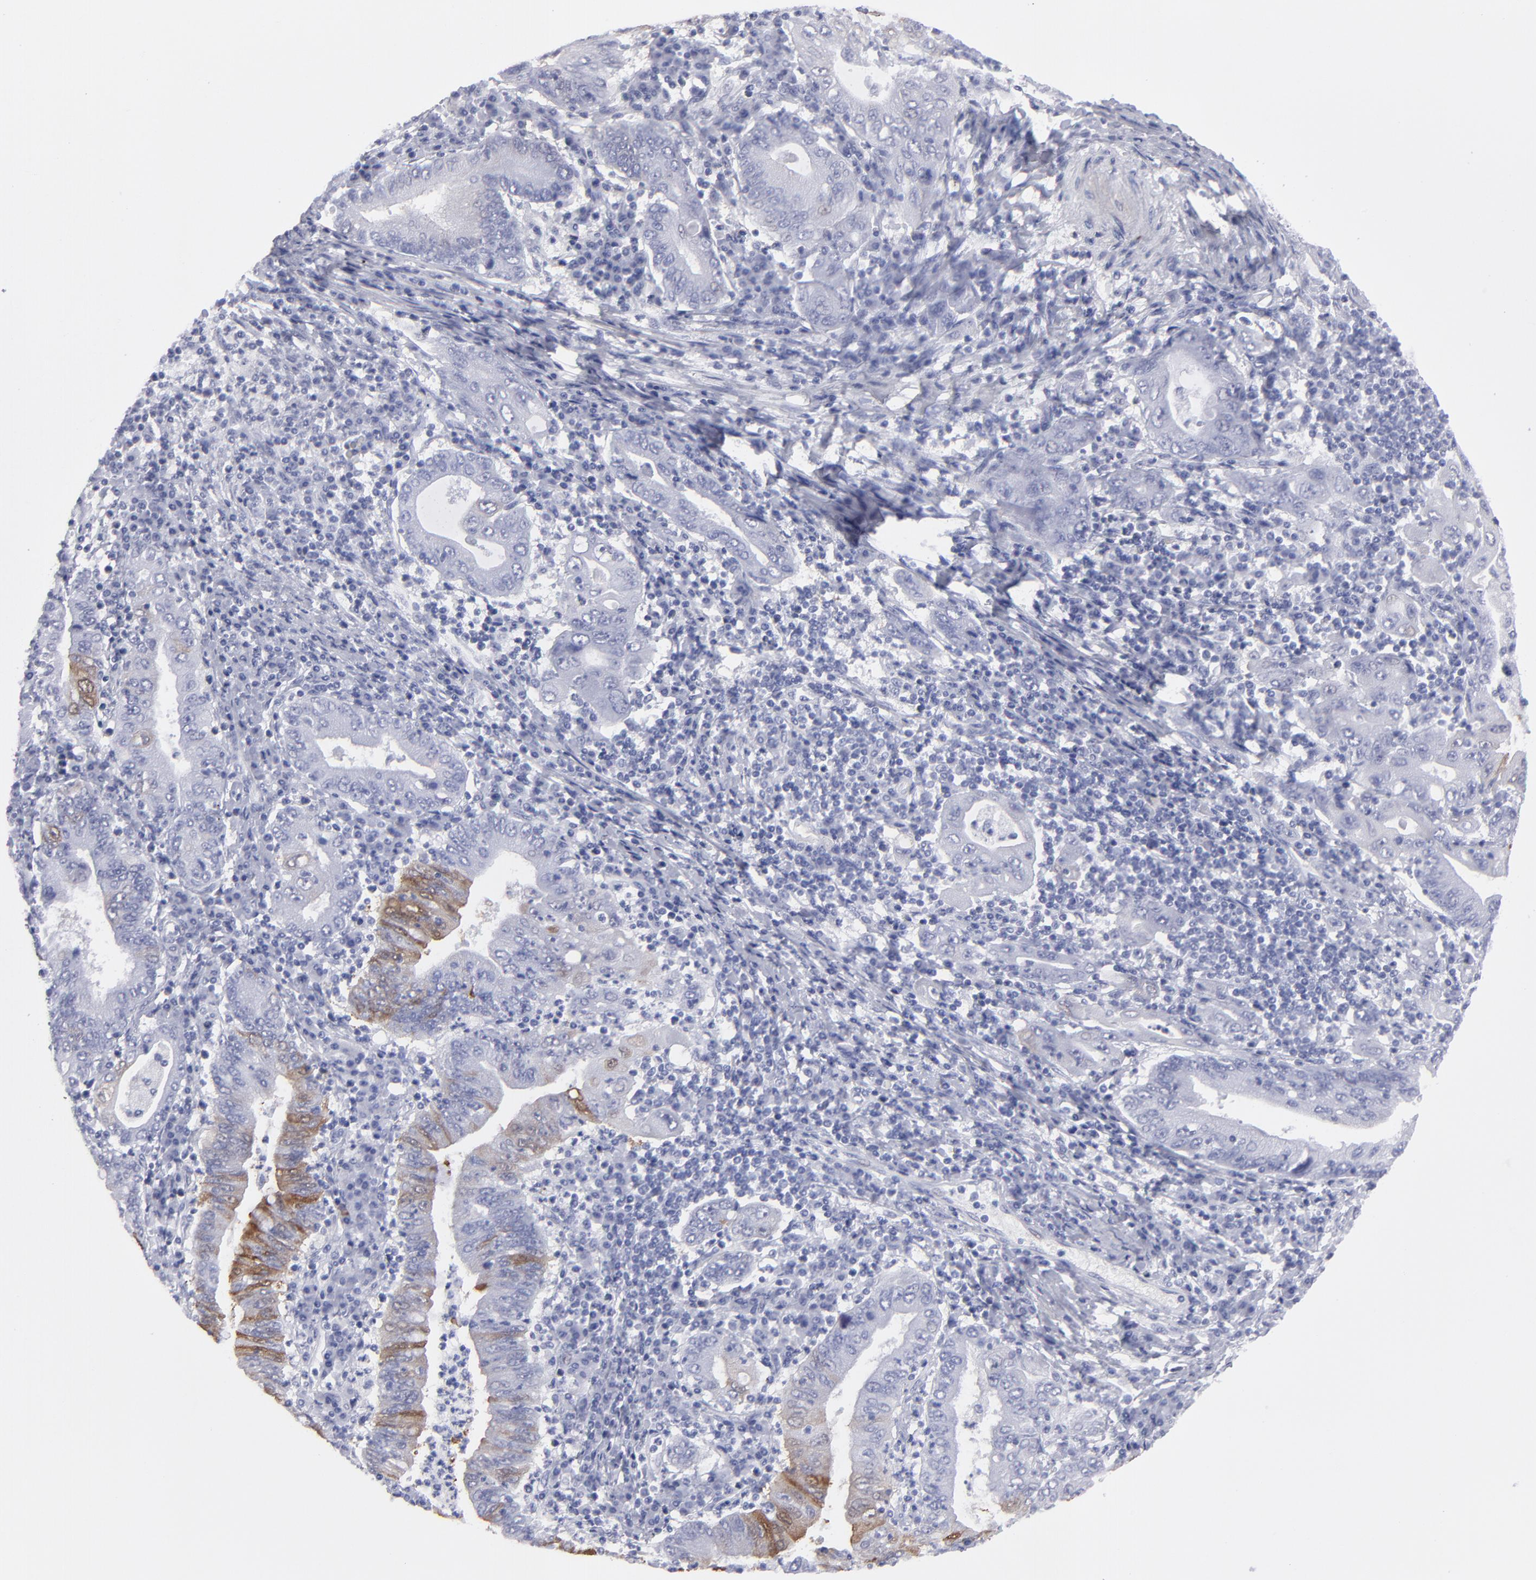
{"staining": {"intensity": "moderate", "quantity": "<25%", "location": "cytoplasmic/membranous"}, "tissue": "stomach cancer", "cell_type": "Tumor cells", "image_type": "cancer", "snomed": [{"axis": "morphology", "description": "Normal tissue, NOS"}, {"axis": "morphology", "description": "Adenocarcinoma, NOS"}, {"axis": "topography", "description": "Esophagus"}, {"axis": "topography", "description": "Stomach, upper"}, {"axis": "topography", "description": "Peripheral nerve tissue"}], "caption": "A brown stain highlights moderate cytoplasmic/membranous expression of a protein in human stomach cancer tumor cells.", "gene": "ALDOB", "patient": {"sex": "male", "age": 62}}